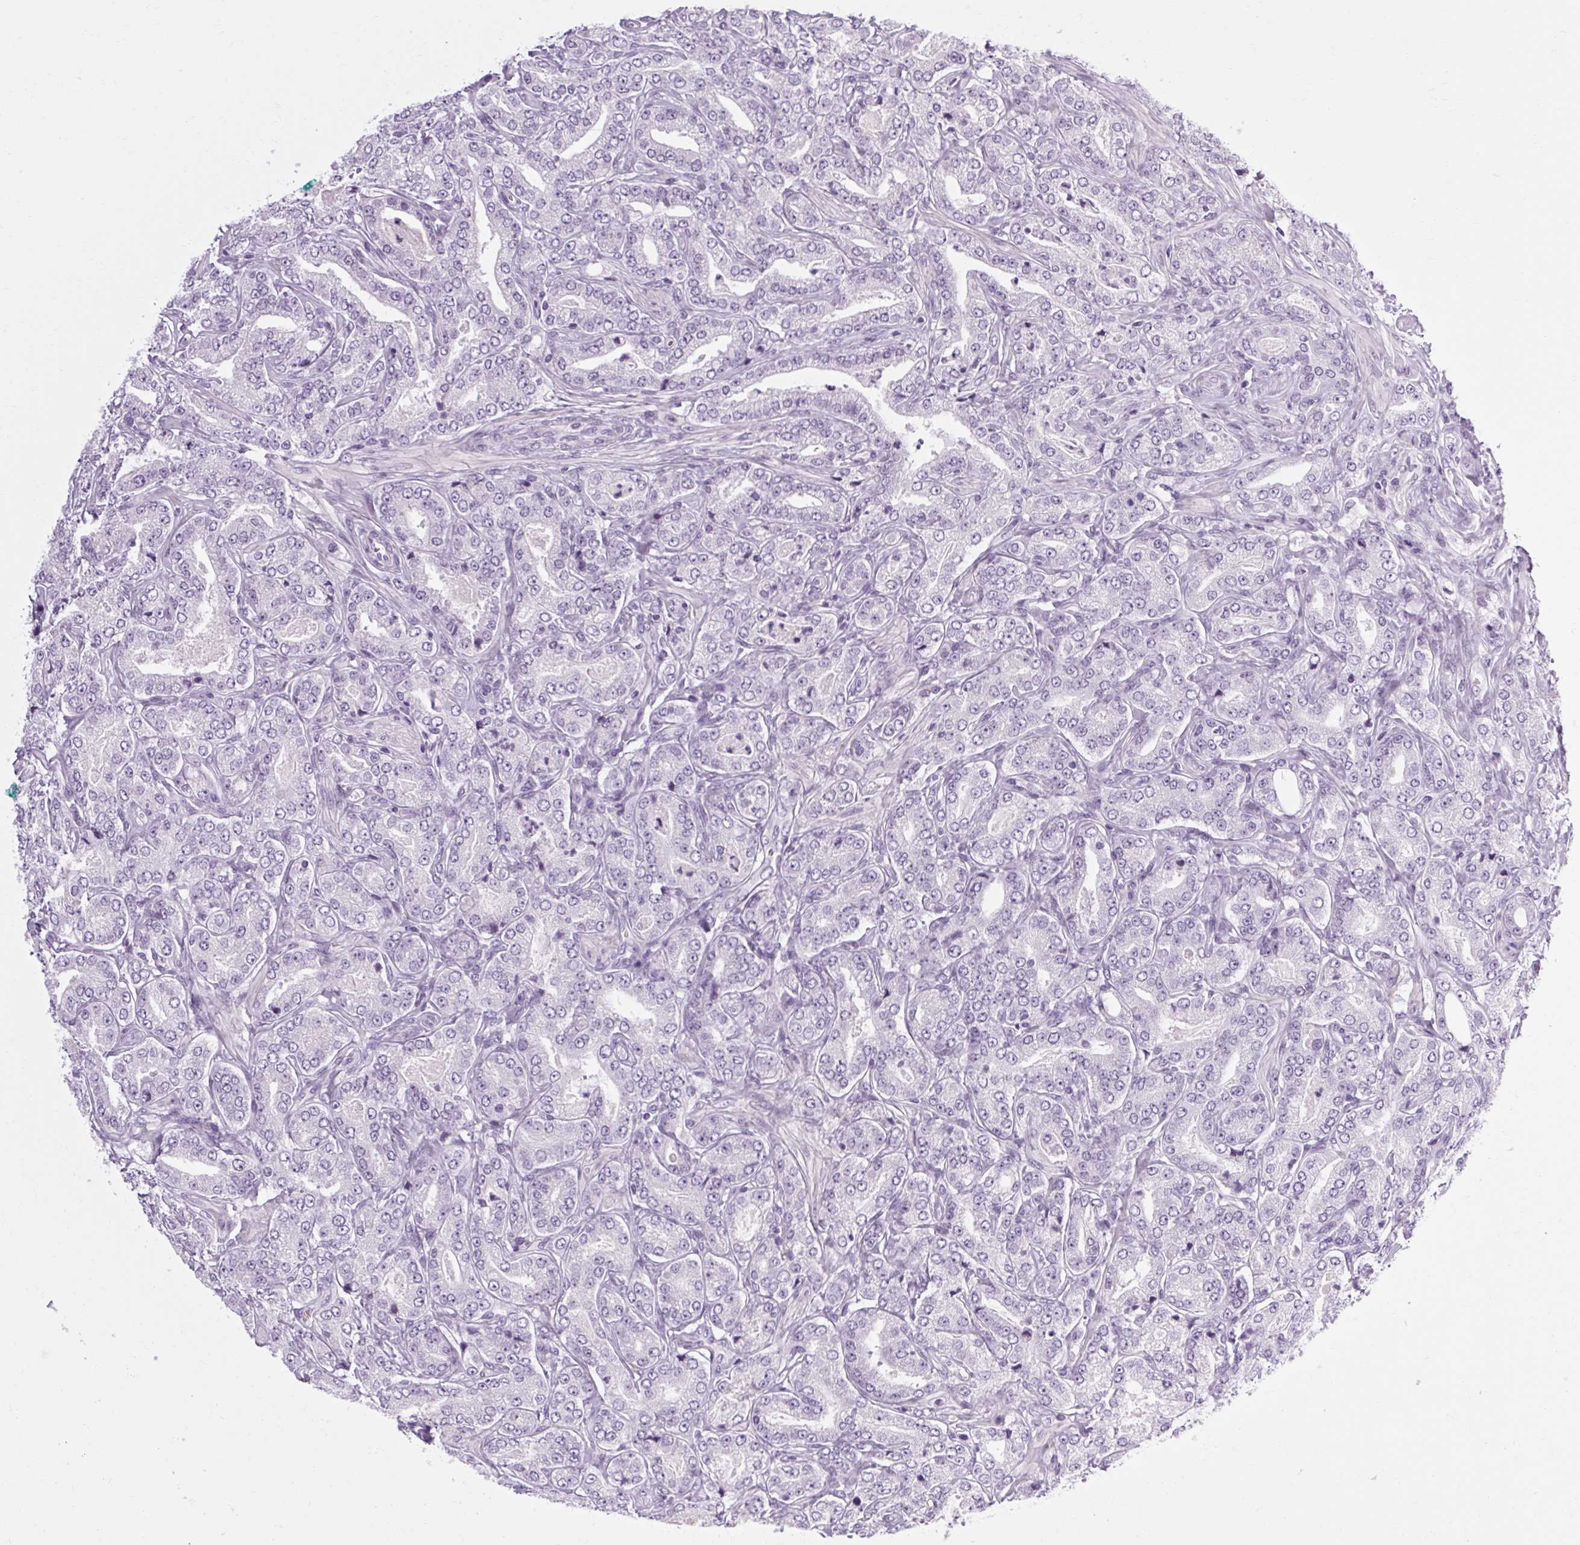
{"staining": {"intensity": "negative", "quantity": "none", "location": "none"}, "tissue": "prostate cancer", "cell_type": "Tumor cells", "image_type": "cancer", "snomed": [{"axis": "morphology", "description": "Adenocarcinoma, NOS"}, {"axis": "topography", "description": "Prostate"}], "caption": "Immunohistochemistry micrograph of neoplastic tissue: prostate adenocarcinoma stained with DAB exhibits no significant protein positivity in tumor cells.", "gene": "POMC", "patient": {"sex": "male", "age": 64}}